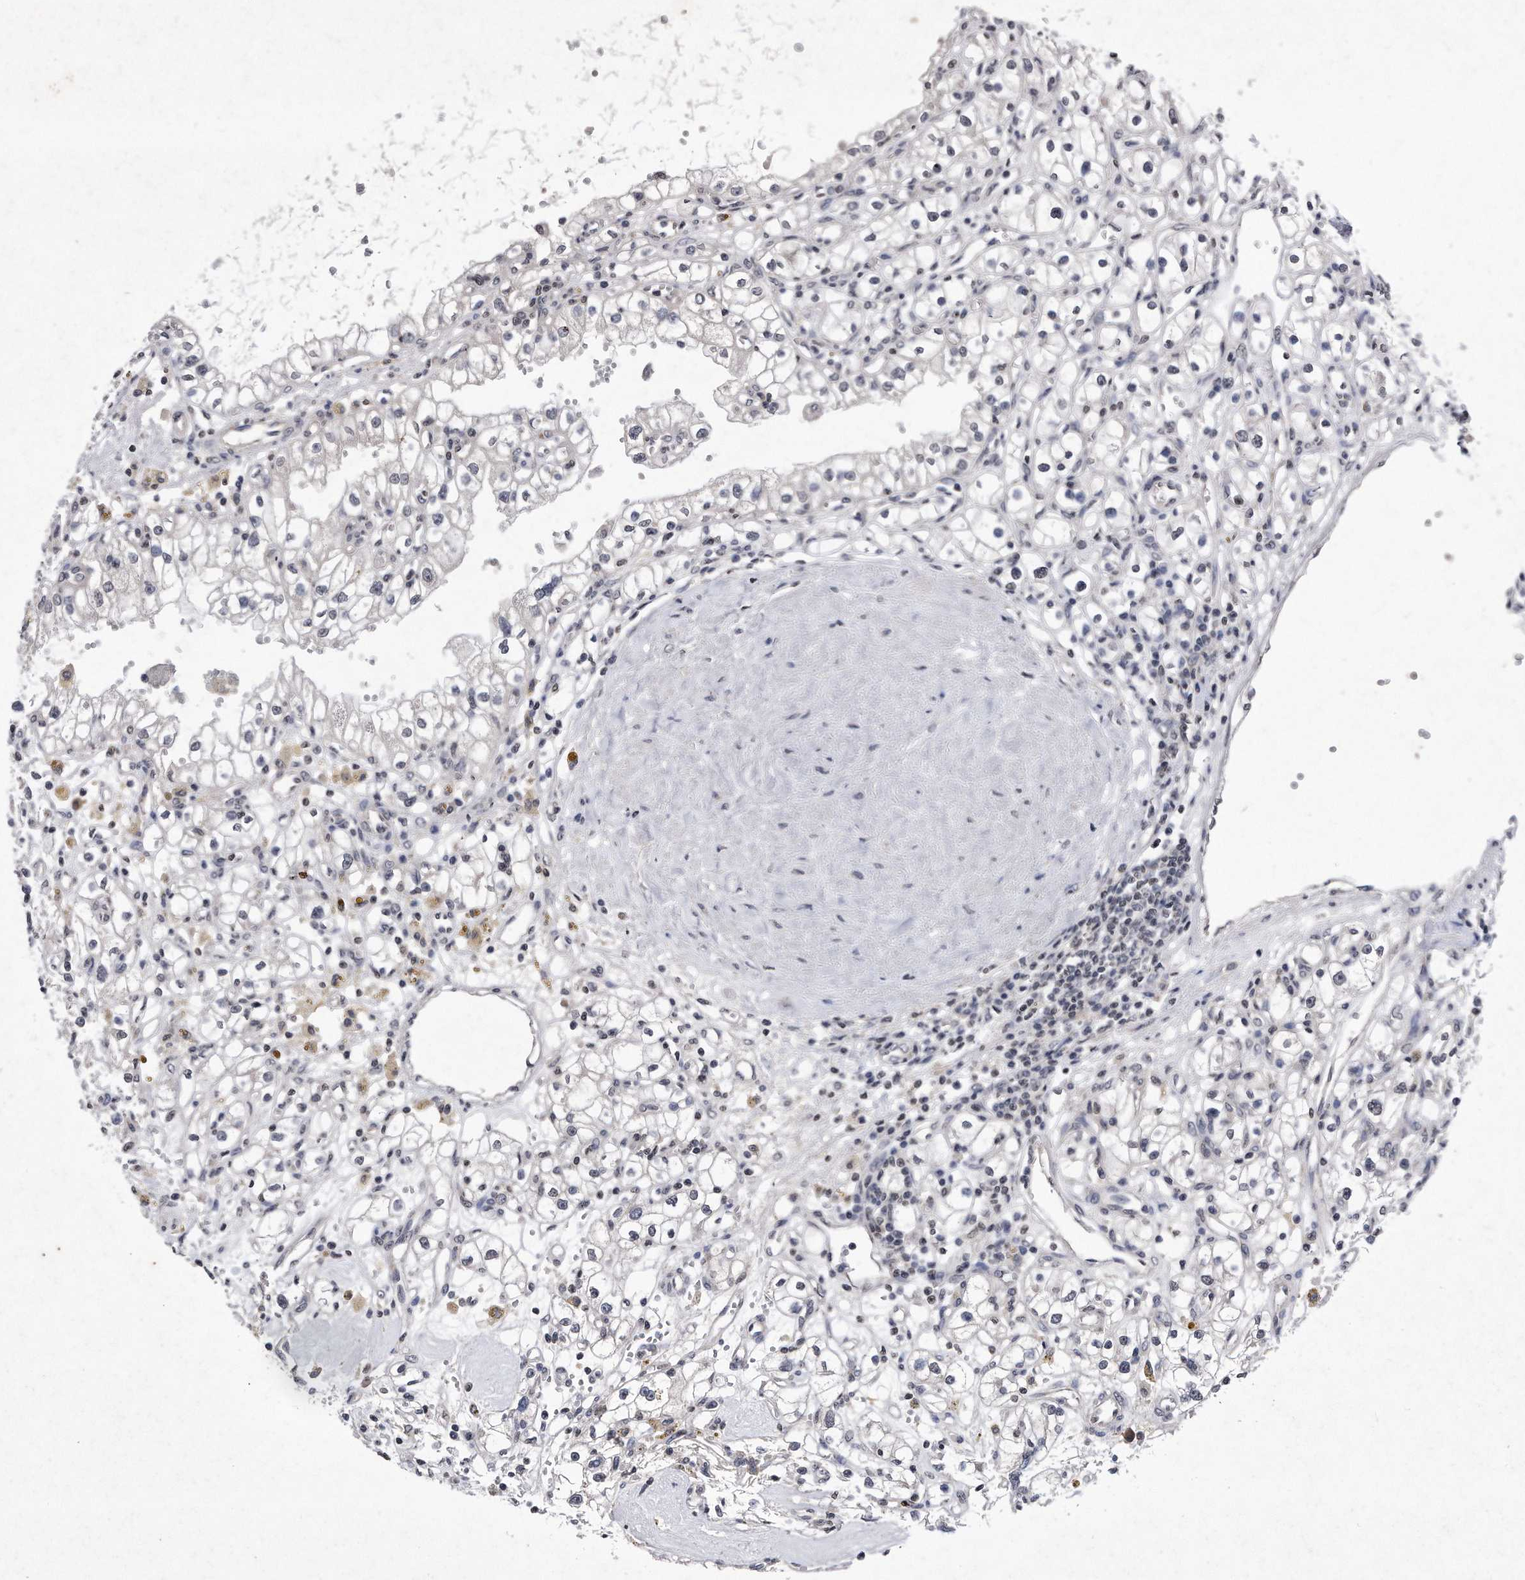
{"staining": {"intensity": "negative", "quantity": "none", "location": "none"}, "tissue": "renal cancer", "cell_type": "Tumor cells", "image_type": "cancer", "snomed": [{"axis": "morphology", "description": "Adenocarcinoma, NOS"}, {"axis": "topography", "description": "Kidney"}], "caption": "DAB immunohistochemical staining of human adenocarcinoma (renal) shows no significant staining in tumor cells.", "gene": "DAB1", "patient": {"sex": "male", "age": 56}}